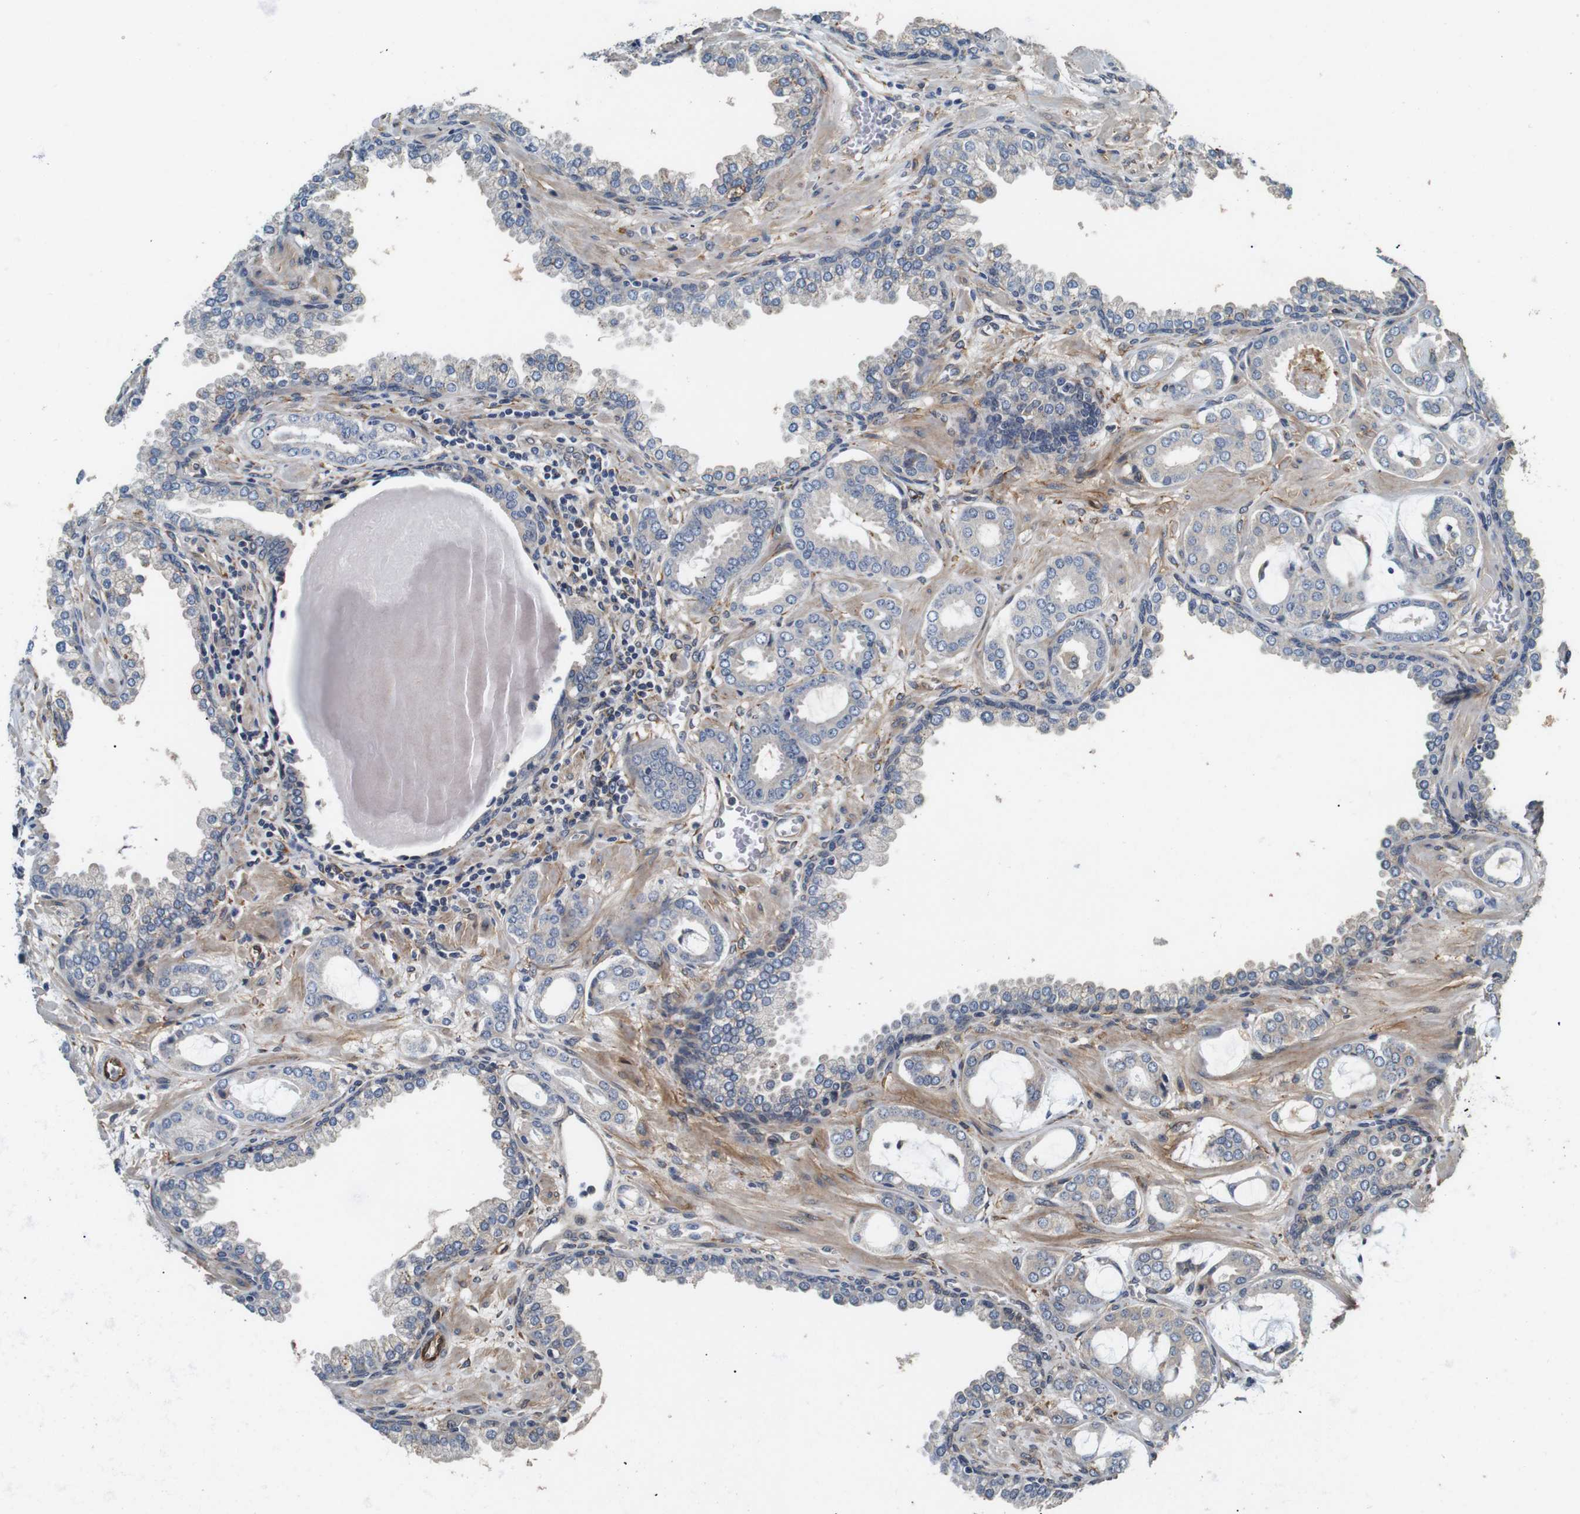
{"staining": {"intensity": "weak", "quantity": "<25%", "location": "cytoplasmic/membranous"}, "tissue": "prostate cancer", "cell_type": "Tumor cells", "image_type": "cancer", "snomed": [{"axis": "morphology", "description": "Adenocarcinoma, Low grade"}, {"axis": "topography", "description": "Prostate"}], "caption": "There is no significant positivity in tumor cells of prostate cancer.", "gene": "CNPY4", "patient": {"sex": "male", "age": 53}}